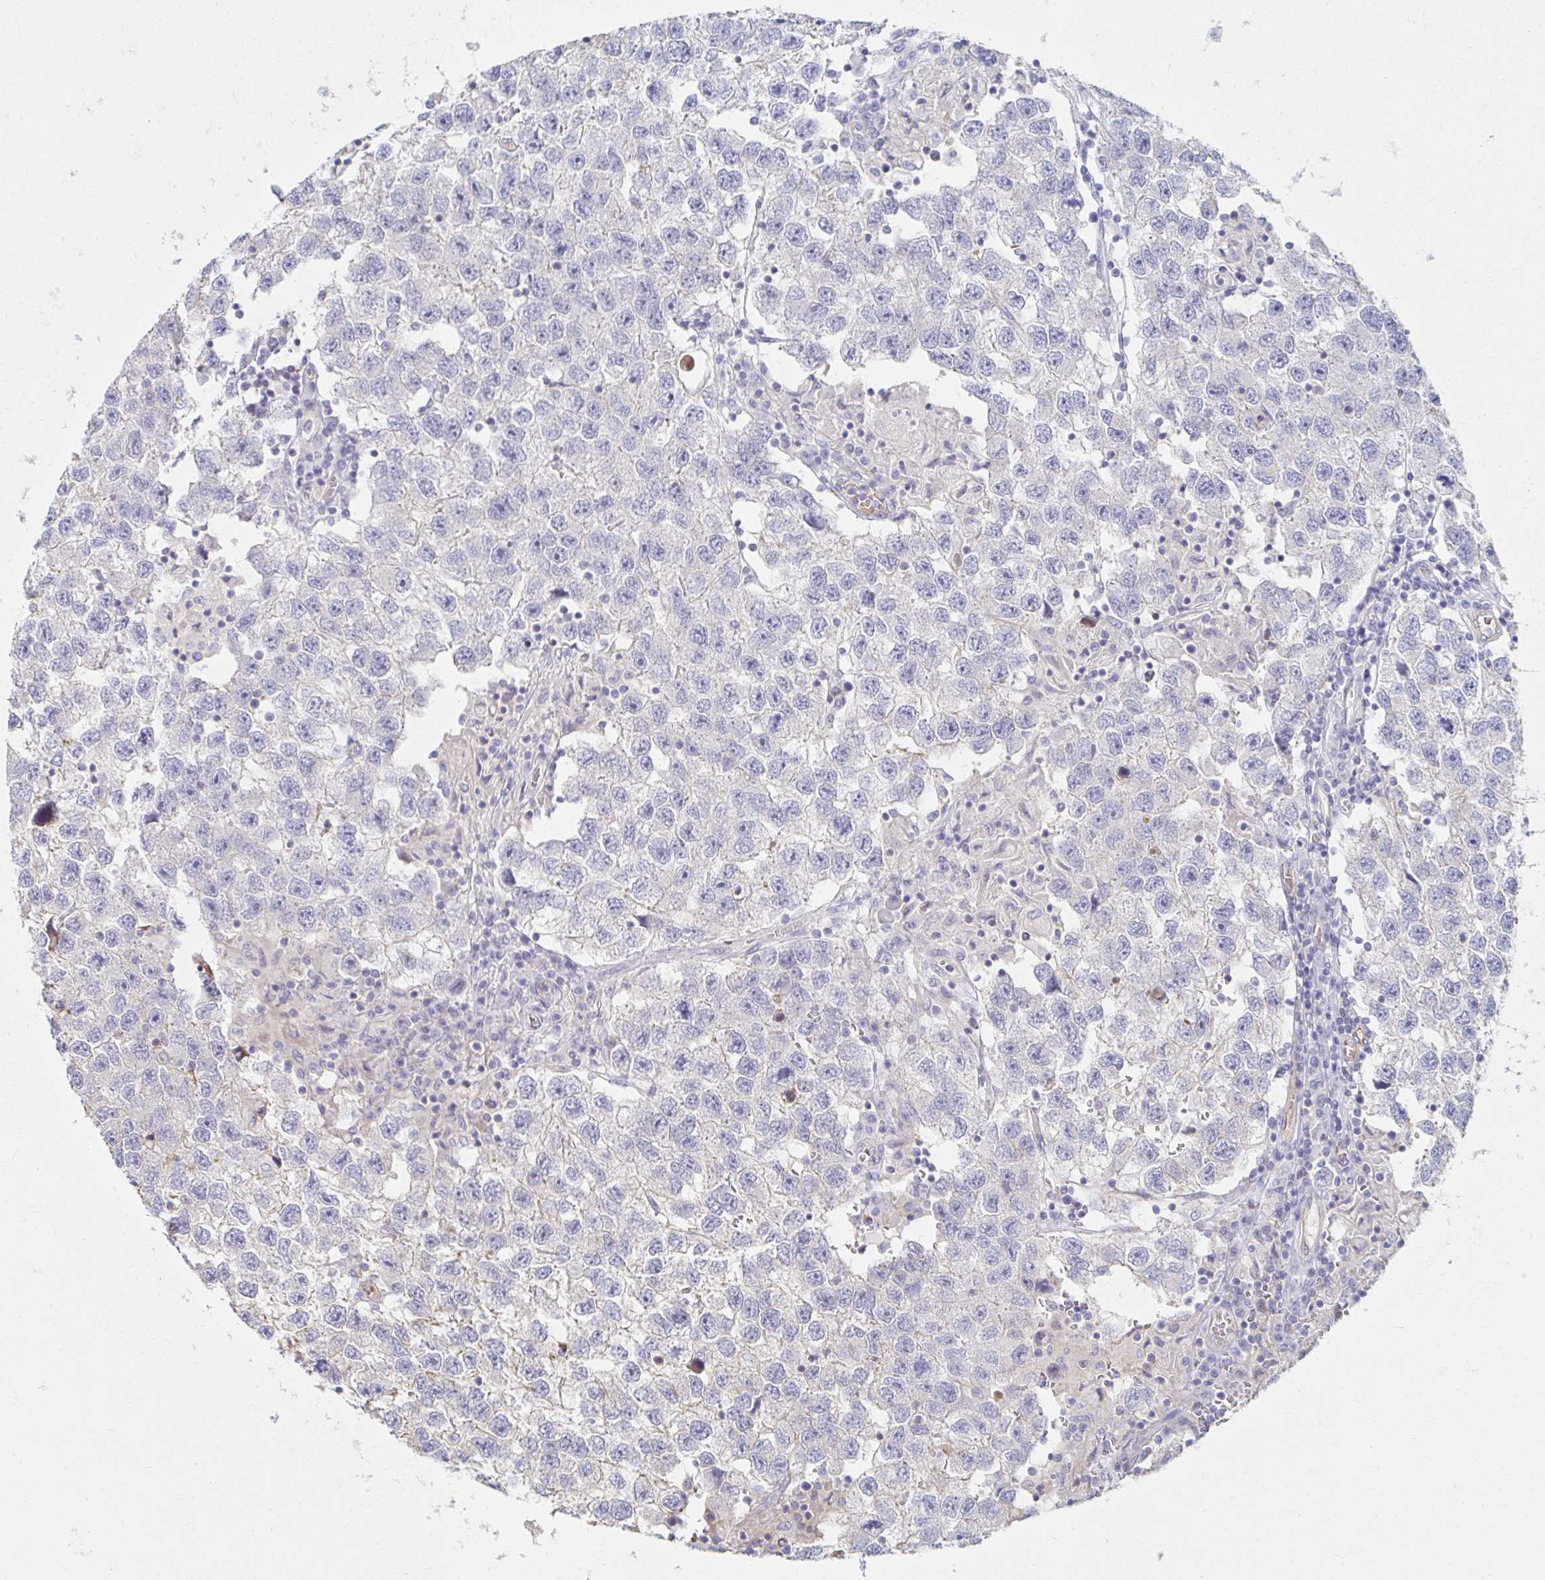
{"staining": {"intensity": "negative", "quantity": "none", "location": "none"}, "tissue": "testis cancer", "cell_type": "Tumor cells", "image_type": "cancer", "snomed": [{"axis": "morphology", "description": "Seminoma, NOS"}, {"axis": "topography", "description": "Testis"}], "caption": "The immunohistochemistry (IHC) image has no significant positivity in tumor cells of testis cancer (seminoma) tissue.", "gene": "MYLK2", "patient": {"sex": "male", "age": 26}}